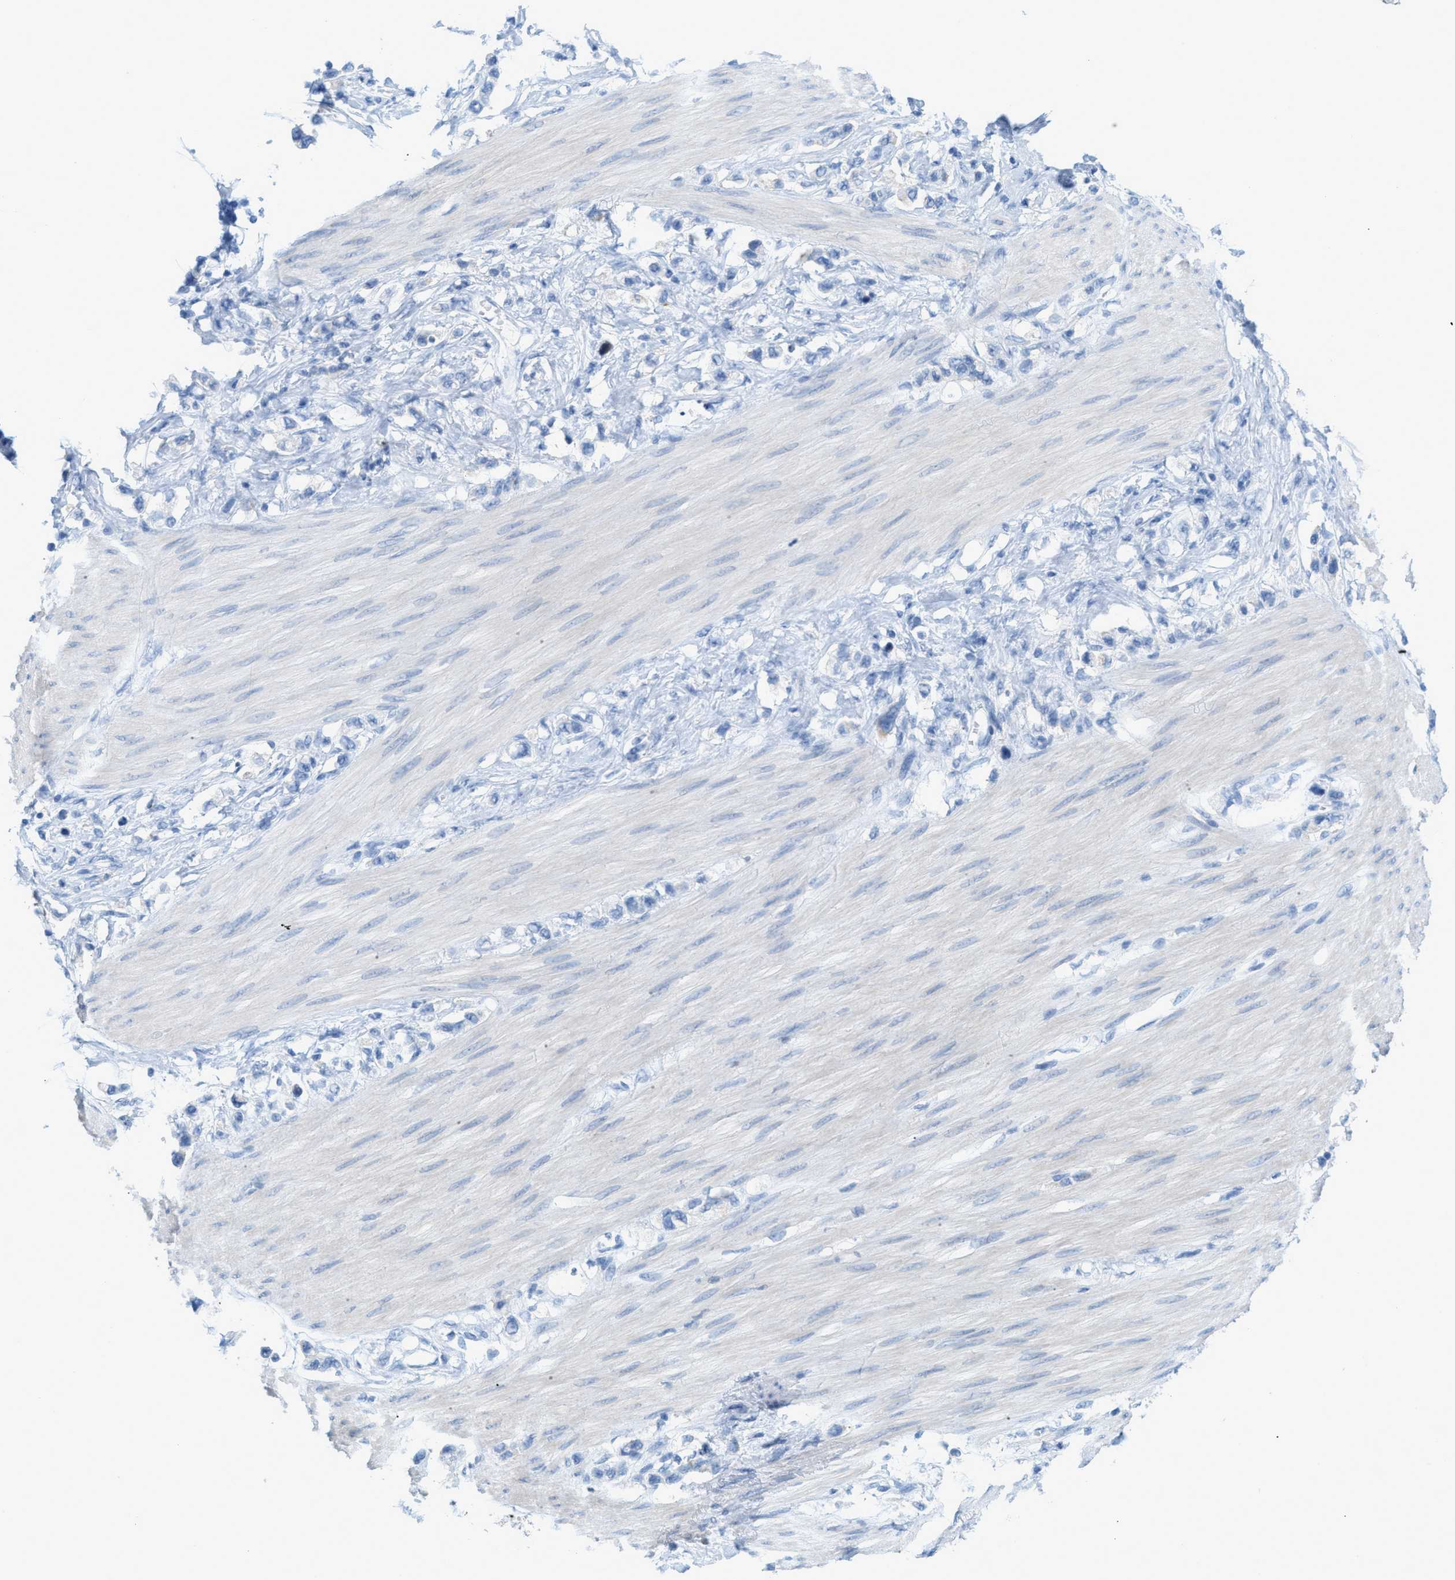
{"staining": {"intensity": "negative", "quantity": "none", "location": "none"}, "tissue": "stomach cancer", "cell_type": "Tumor cells", "image_type": "cancer", "snomed": [{"axis": "morphology", "description": "Adenocarcinoma, NOS"}, {"axis": "topography", "description": "Stomach"}], "caption": "IHC of adenocarcinoma (stomach) displays no staining in tumor cells.", "gene": "SLC3A2", "patient": {"sex": "female", "age": 65}}